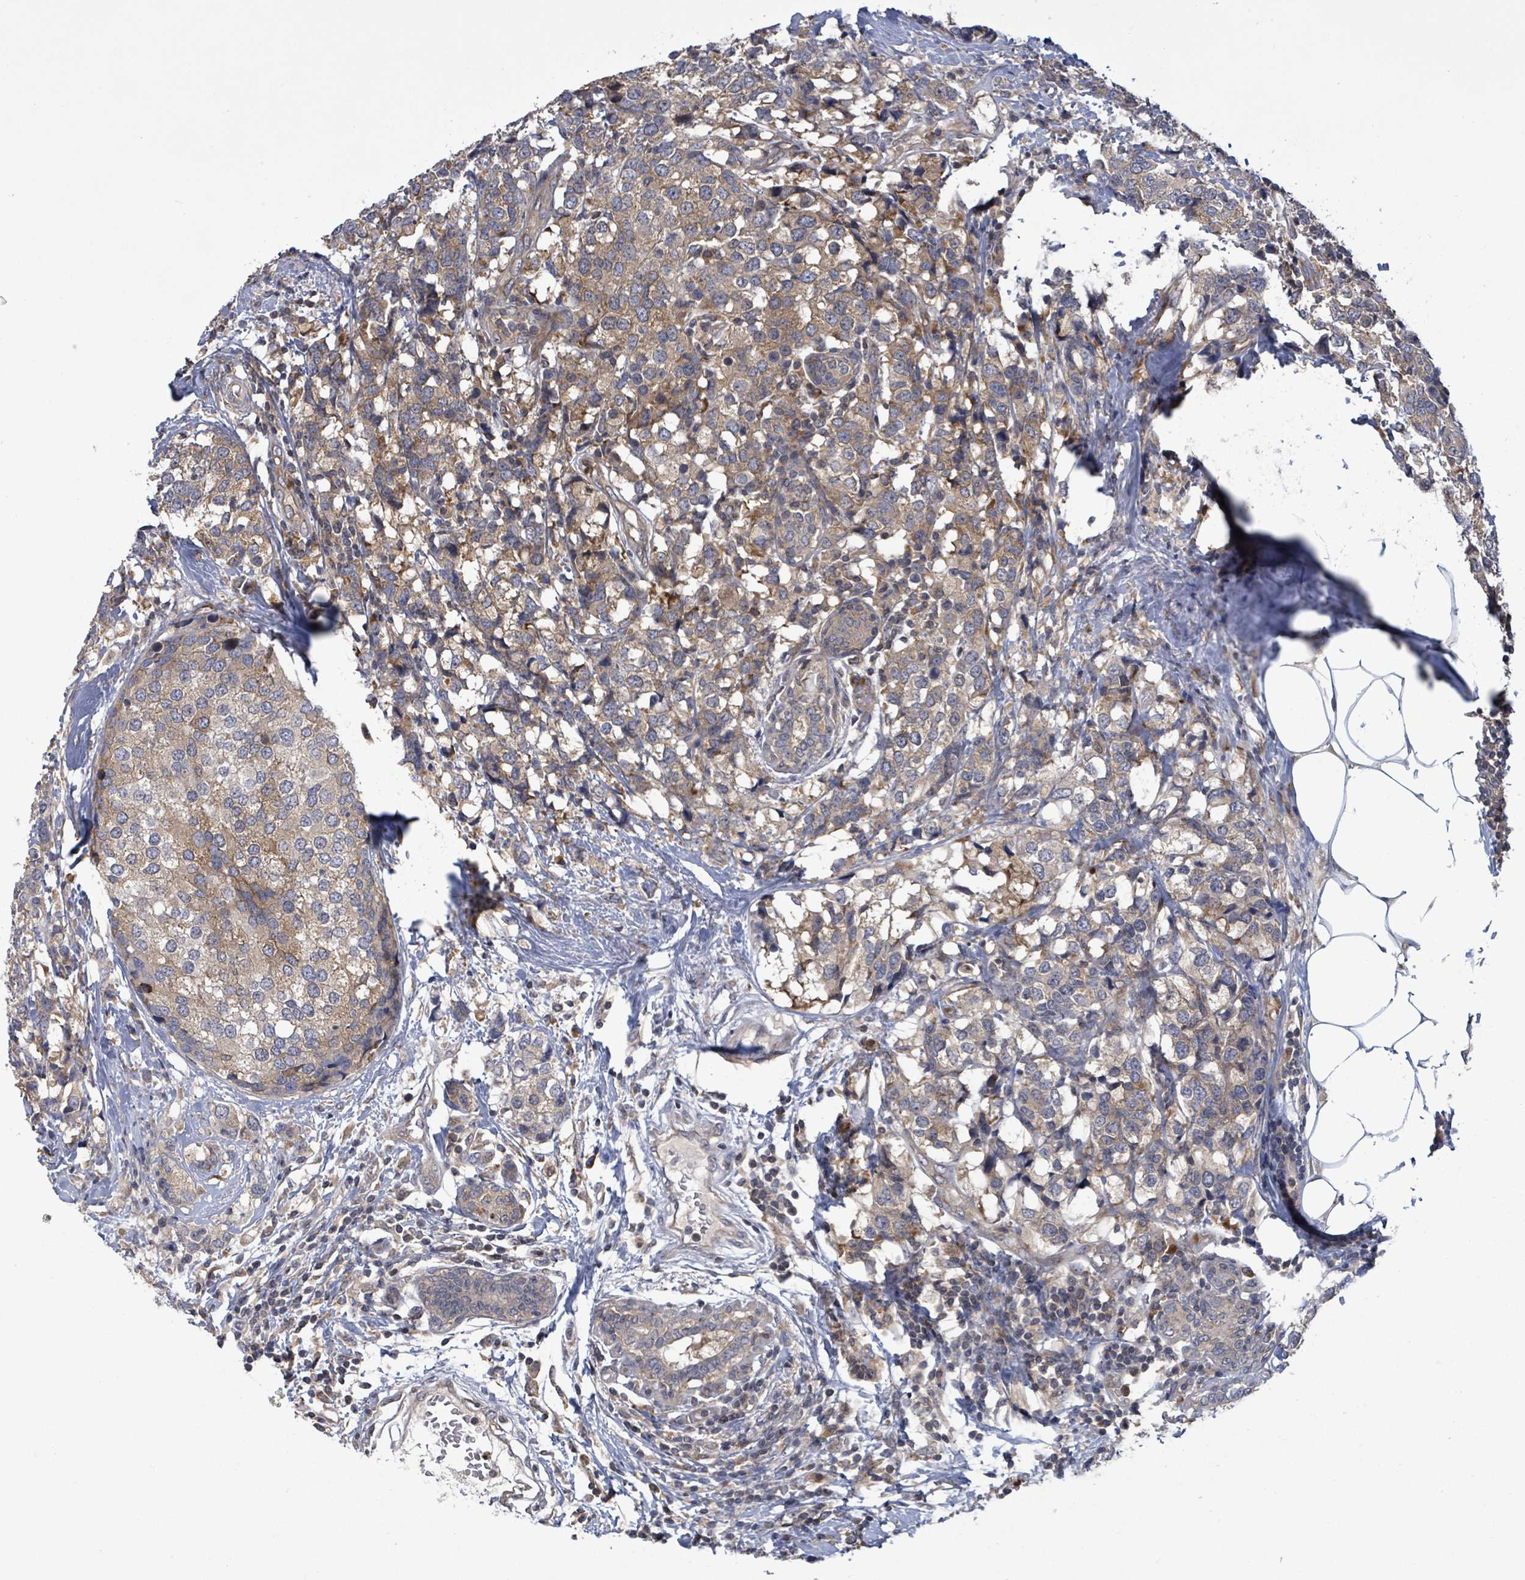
{"staining": {"intensity": "weak", "quantity": ">75%", "location": "cytoplasmic/membranous"}, "tissue": "breast cancer", "cell_type": "Tumor cells", "image_type": "cancer", "snomed": [{"axis": "morphology", "description": "Lobular carcinoma"}, {"axis": "topography", "description": "Breast"}], "caption": "Breast cancer (lobular carcinoma) stained with immunohistochemistry shows weak cytoplasmic/membranous expression in about >75% of tumor cells. Using DAB (3,3'-diaminobenzidine) (brown) and hematoxylin (blue) stains, captured at high magnification using brightfield microscopy.", "gene": "SERPINE3", "patient": {"sex": "female", "age": 59}}